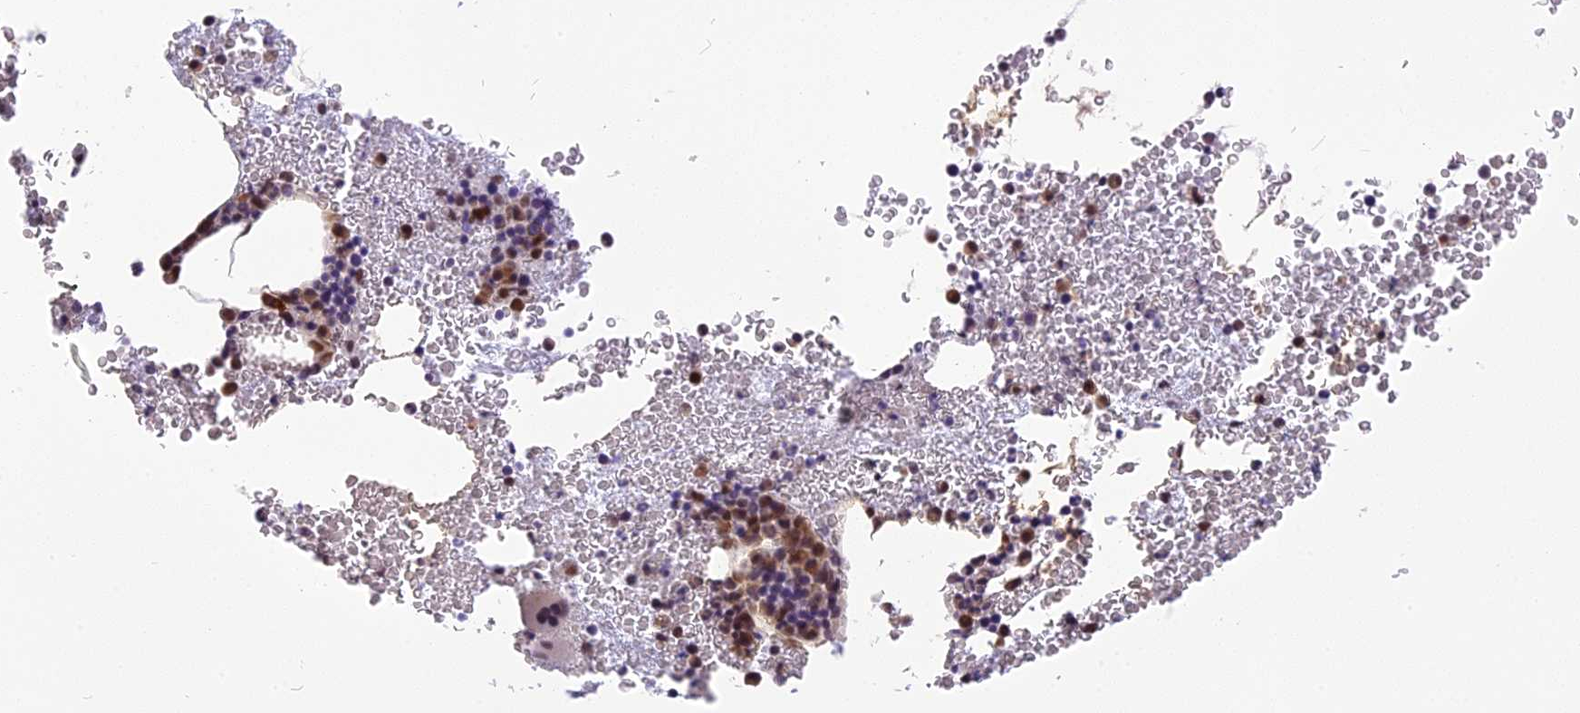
{"staining": {"intensity": "strong", "quantity": "25%-75%", "location": "nuclear"}, "tissue": "bone marrow", "cell_type": "Hematopoietic cells", "image_type": "normal", "snomed": [{"axis": "morphology", "description": "Normal tissue, NOS"}, {"axis": "morphology", "description": "Inflammation, NOS"}, {"axis": "topography", "description": "Bone marrow"}], "caption": "Bone marrow stained with DAB IHC displays high levels of strong nuclear staining in approximately 25%-75% of hematopoietic cells.", "gene": "IRF2BP1", "patient": {"sex": "female", "age": 78}}